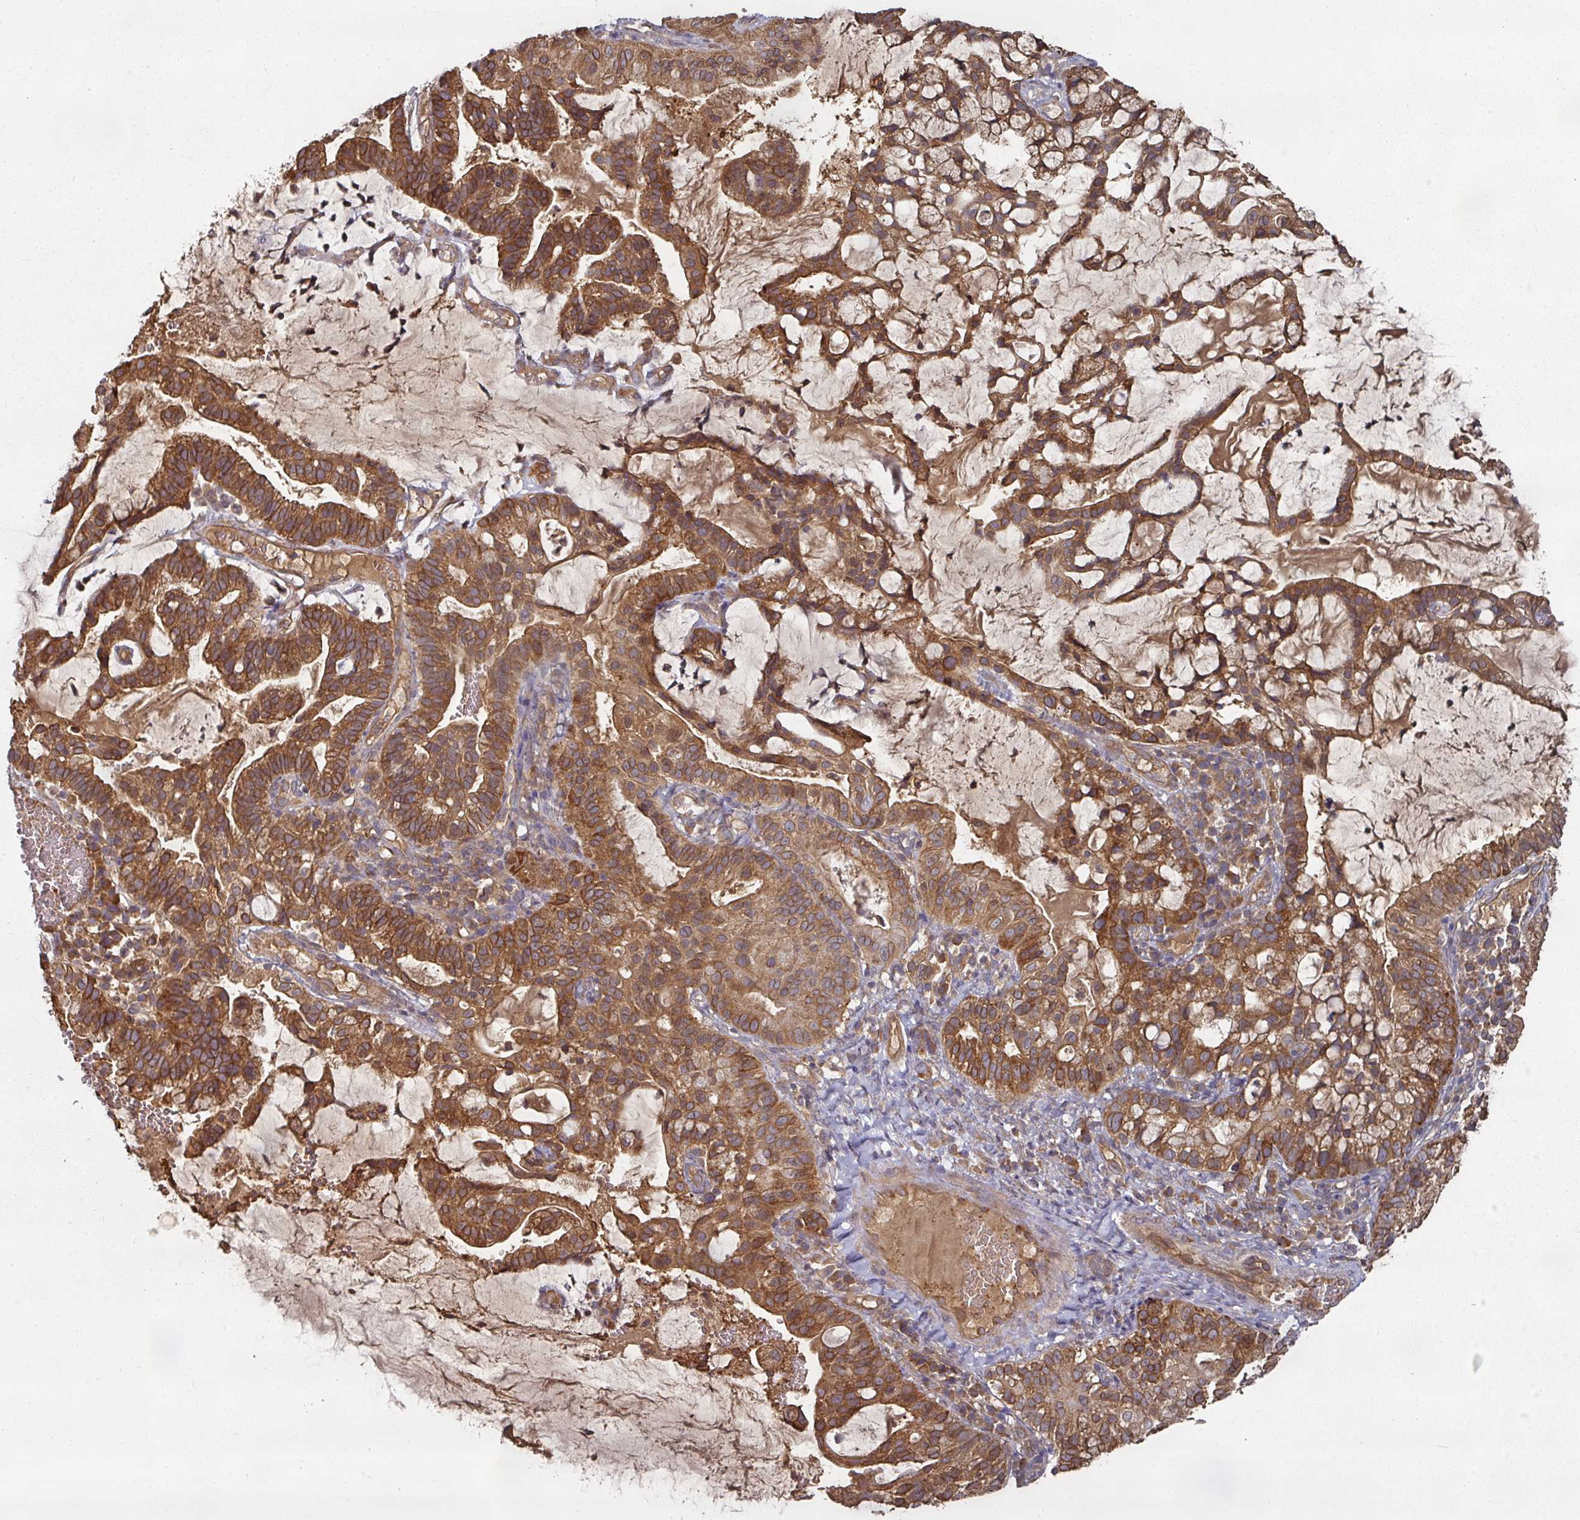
{"staining": {"intensity": "strong", "quantity": ">75%", "location": "cytoplasmic/membranous"}, "tissue": "cervical cancer", "cell_type": "Tumor cells", "image_type": "cancer", "snomed": [{"axis": "morphology", "description": "Adenocarcinoma, NOS"}, {"axis": "topography", "description": "Cervix"}], "caption": "IHC photomicrograph of neoplastic tissue: human cervical cancer stained using immunohistochemistry (IHC) reveals high levels of strong protein expression localized specifically in the cytoplasmic/membranous of tumor cells, appearing as a cytoplasmic/membranous brown color.", "gene": "CEP95", "patient": {"sex": "female", "age": 41}}